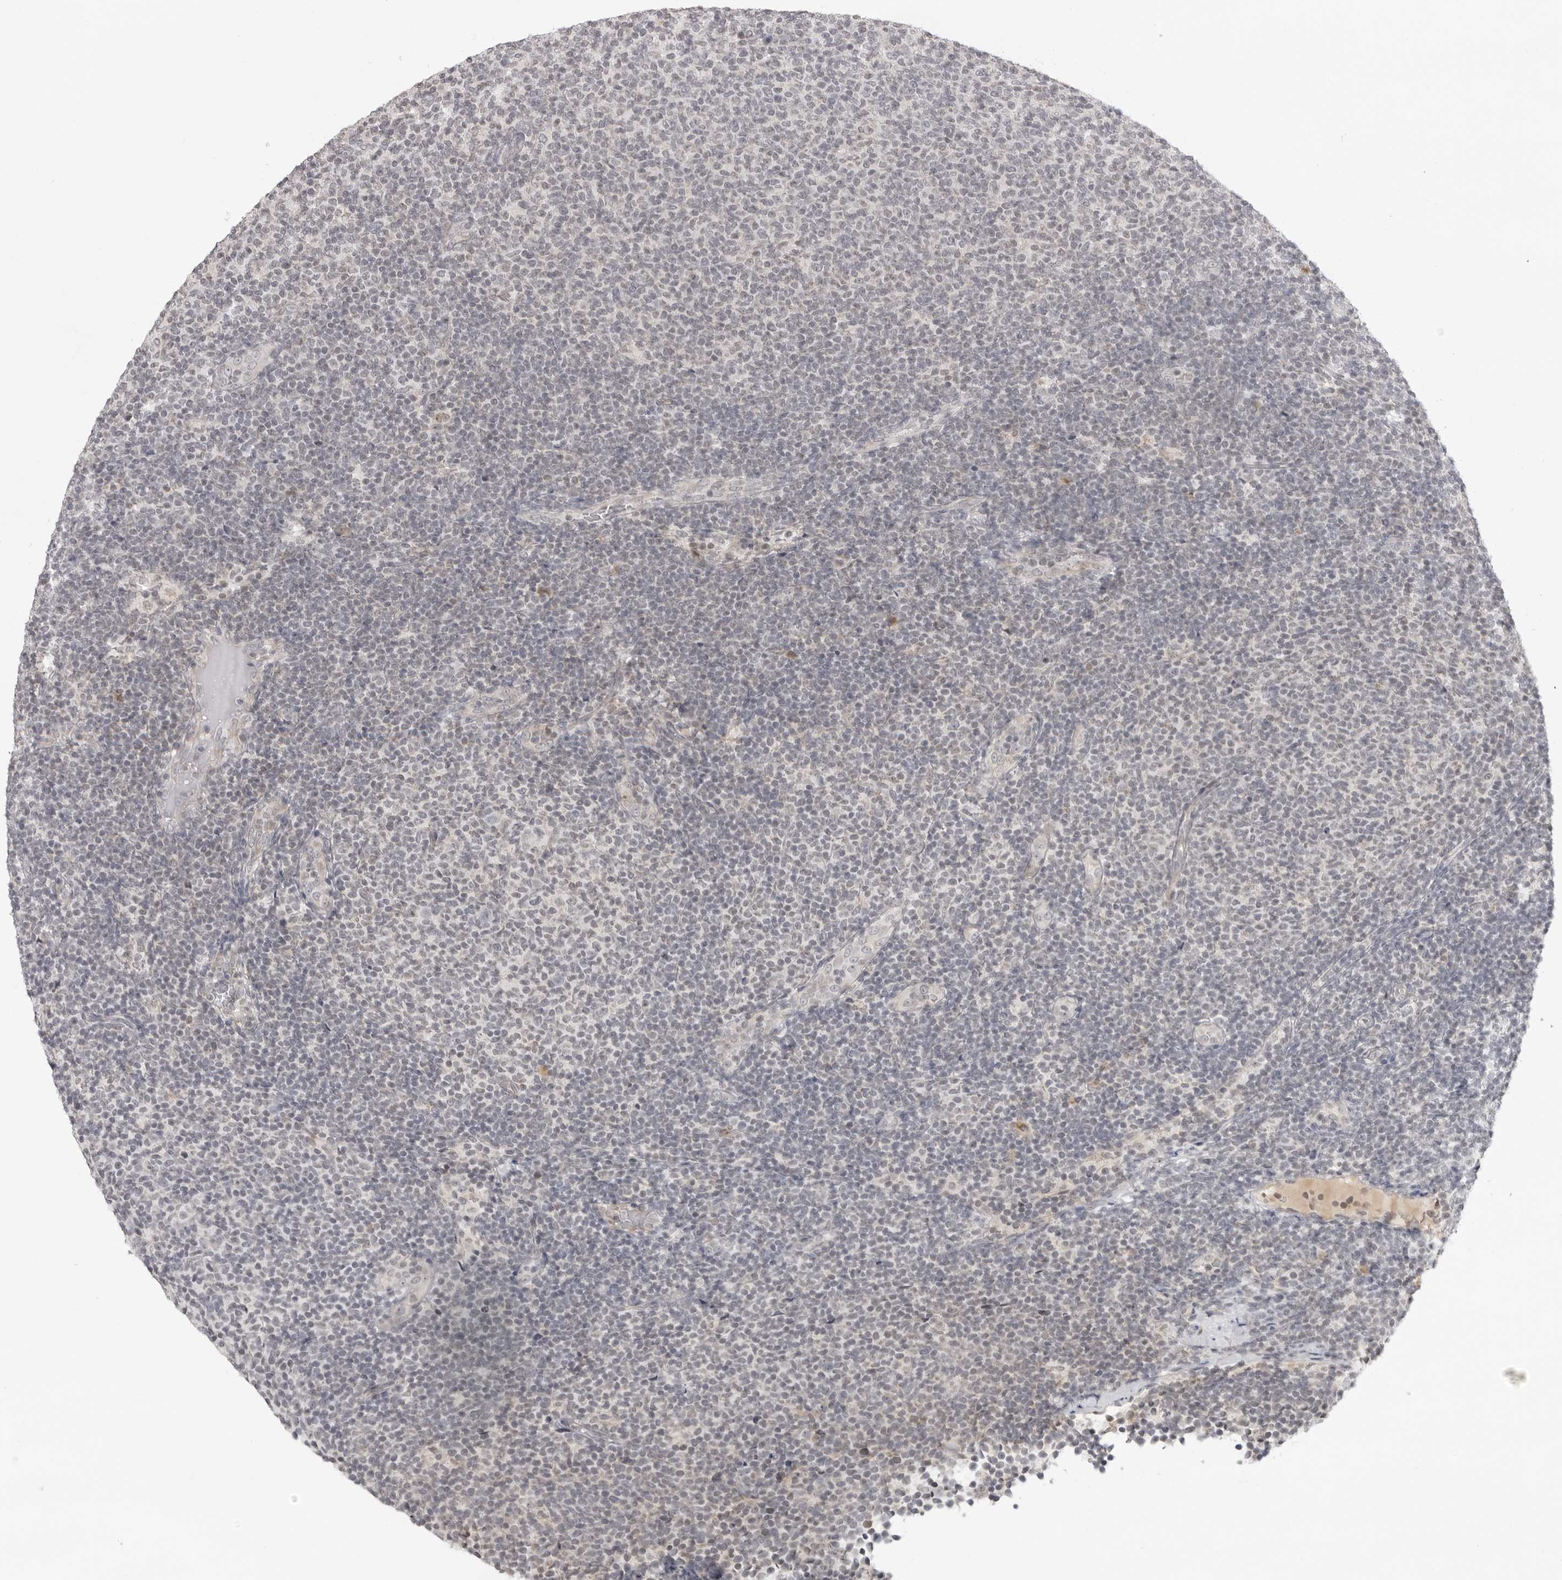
{"staining": {"intensity": "negative", "quantity": "none", "location": "none"}, "tissue": "lymphoma", "cell_type": "Tumor cells", "image_type": "cancer", "snomed": [{"axis": "morphology", "description": "Malignant lymphoma, non-Hodgkin's type, Low grade"}, {"axis": "topography", "description": "Lymph node"}], "caption": "A high-resolution photomicrograph shows immunohistochemistry (IHC) staining of low-grade malignant lymphoma, non-Hodgkin's type, which exhibits no significant staining in tumor cells.", "gene": "ACP6", "patient": {"sex": "male", "age": 66}}